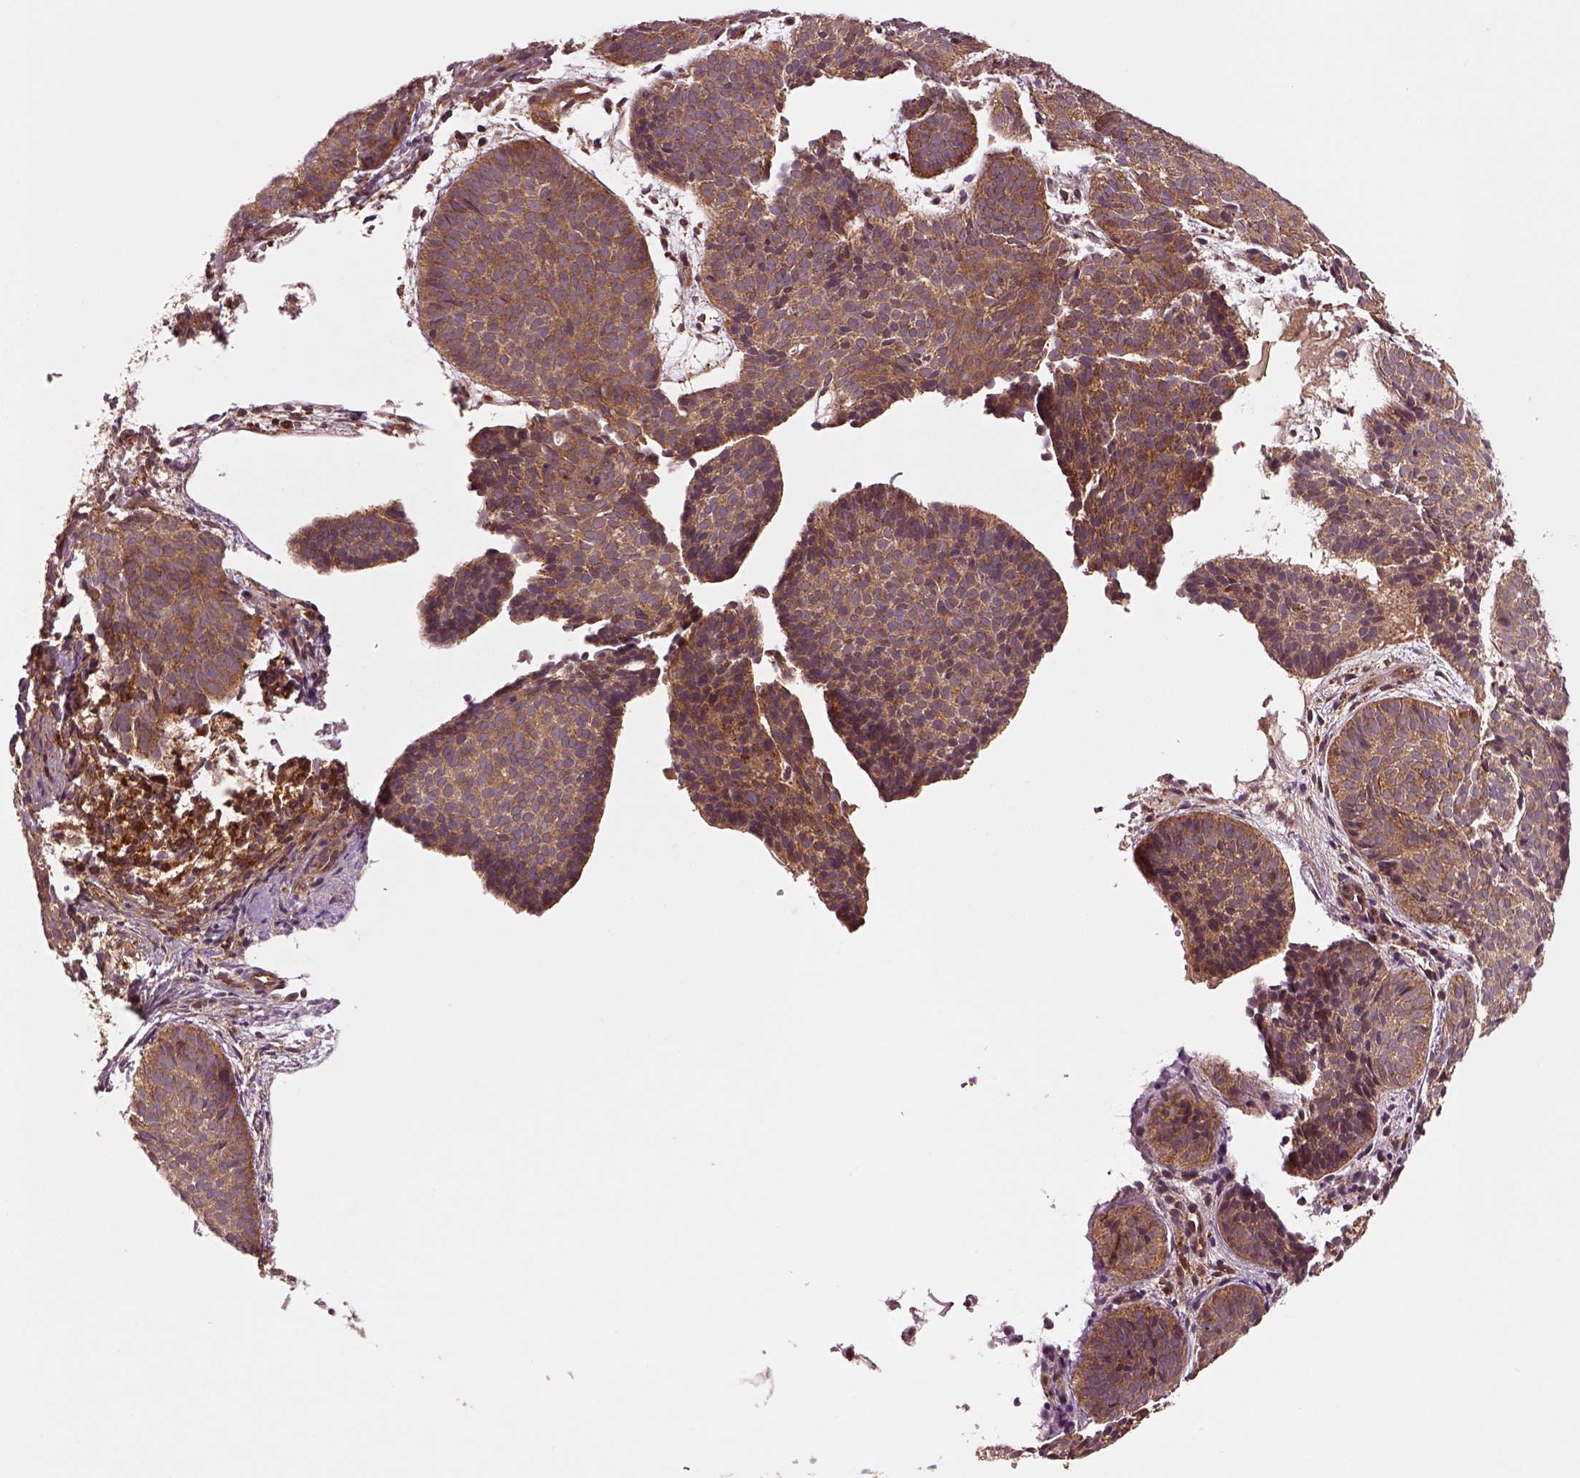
{"staining": {"intensity": "moderate", "quantity": "25%-75%", "location": "cytoplasmic/membranous"}, "tissue": "skin cancer", "cell_type": "Tumor cells", "image_type": "cancer", "snomed": [{"axis": "morphology", "description": "Basal cell carcinoma"}, {"axis": "topography", "description": "Skin"}], "caption": "Immunohistochemical staining of human skin cancer (basal cell carcinoma) exhibits medium levels of moderate cytoplasmic/membranous staining in about 25%-75% of tumor cells.", "gene": "WASHC2A", "patient": {"sex": "male", "age": 57}}